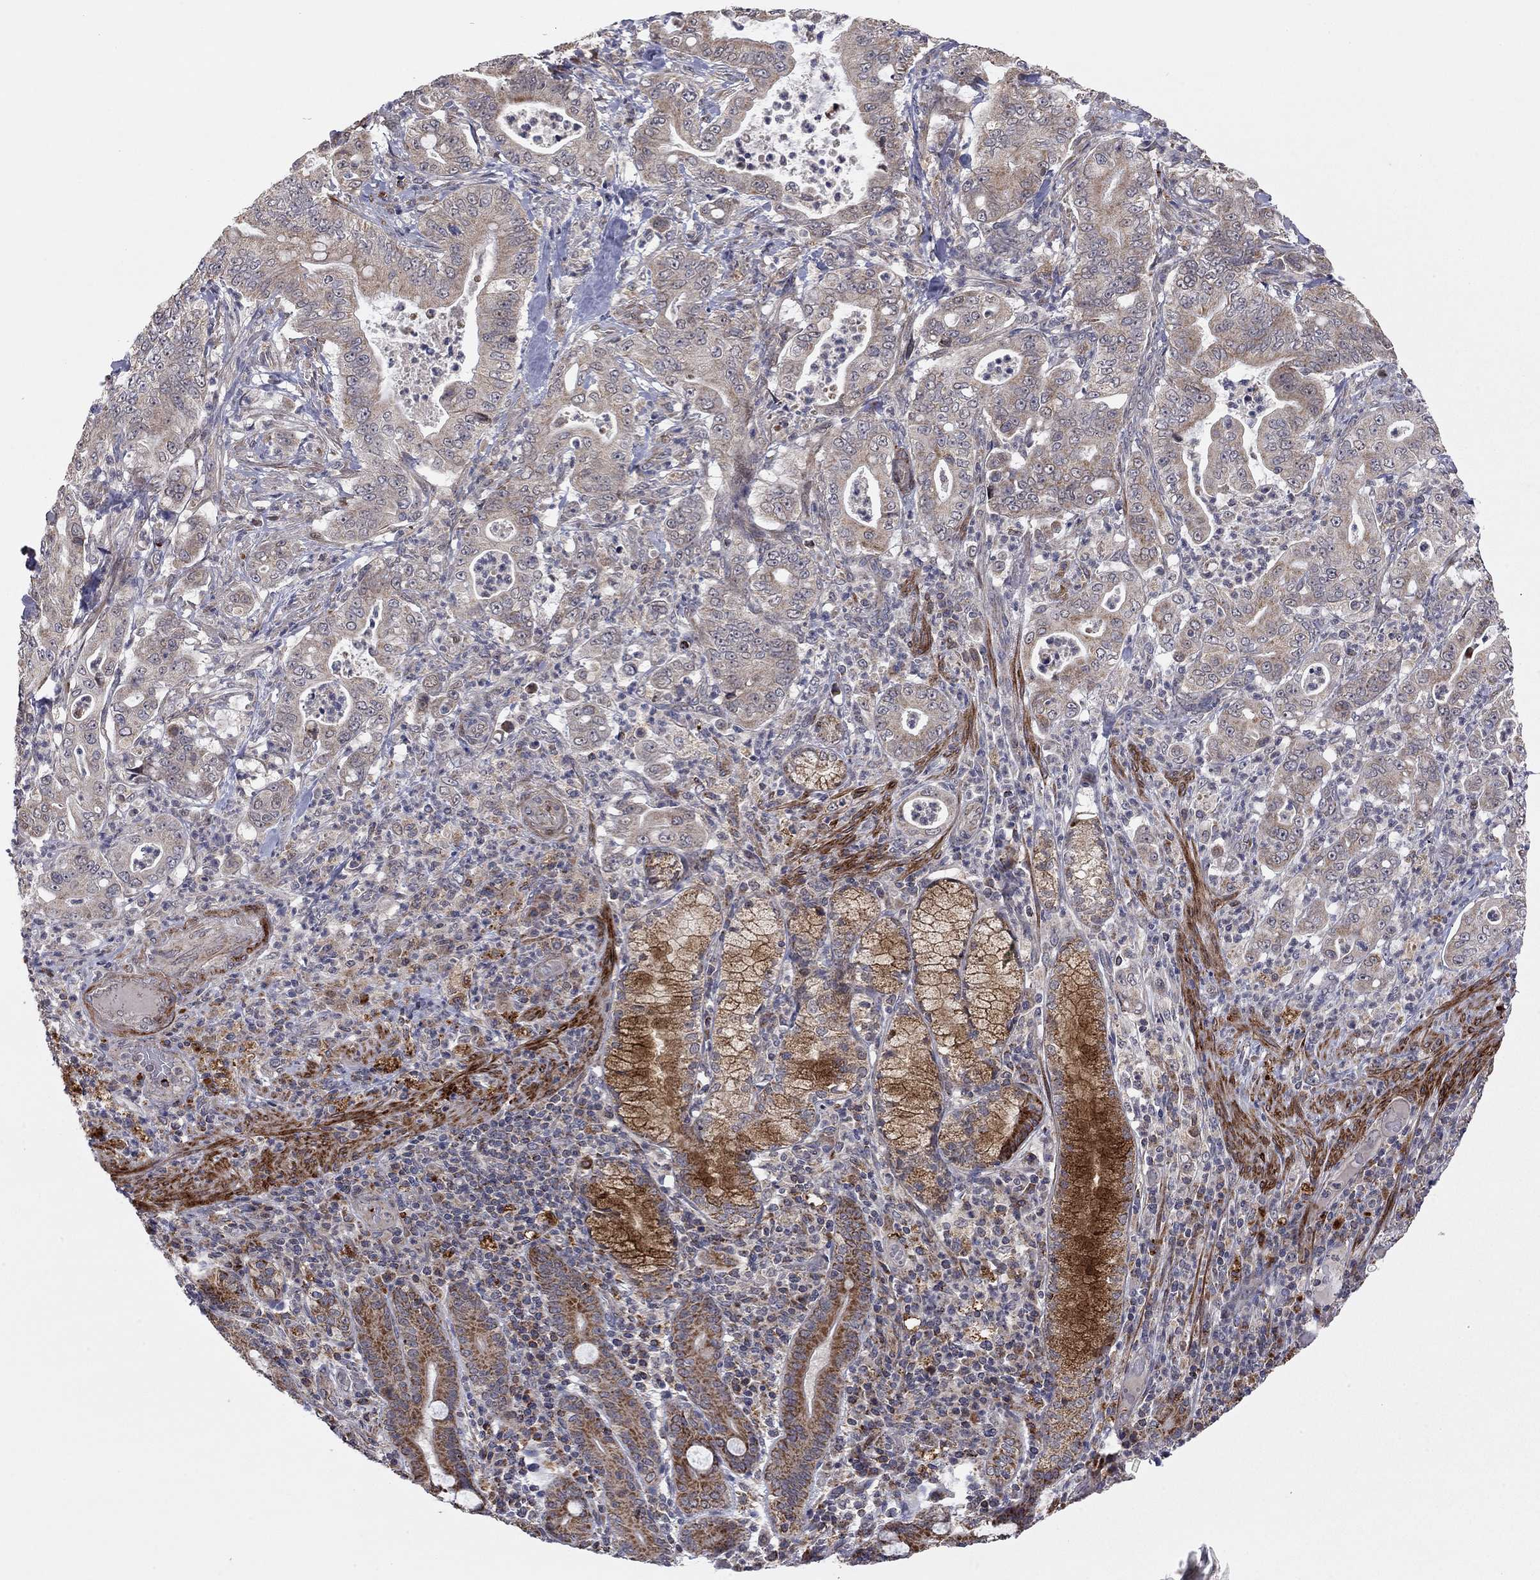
{"staining": {"intensity": "strong", "quantity": "<25%", "location": "cytoplasmic/membranous"}, "tissue": "pancreatic cancer", "cell_type": "Tumor cells", "image_type": "cancer", "snomed": [{"axis": "morphology", "description": "Adenocarcinoma, NOS"}, {"axis": "topography", "description": "Pancreas"}], "caption": "Strong cytoplasmic/membranous staining for a protein is appreciated in about <25% of tumor cells of pancreatic adenocarcinoma using IHC.", "gene": "IDS", "patient": {"sex": "male", "age": 71}}